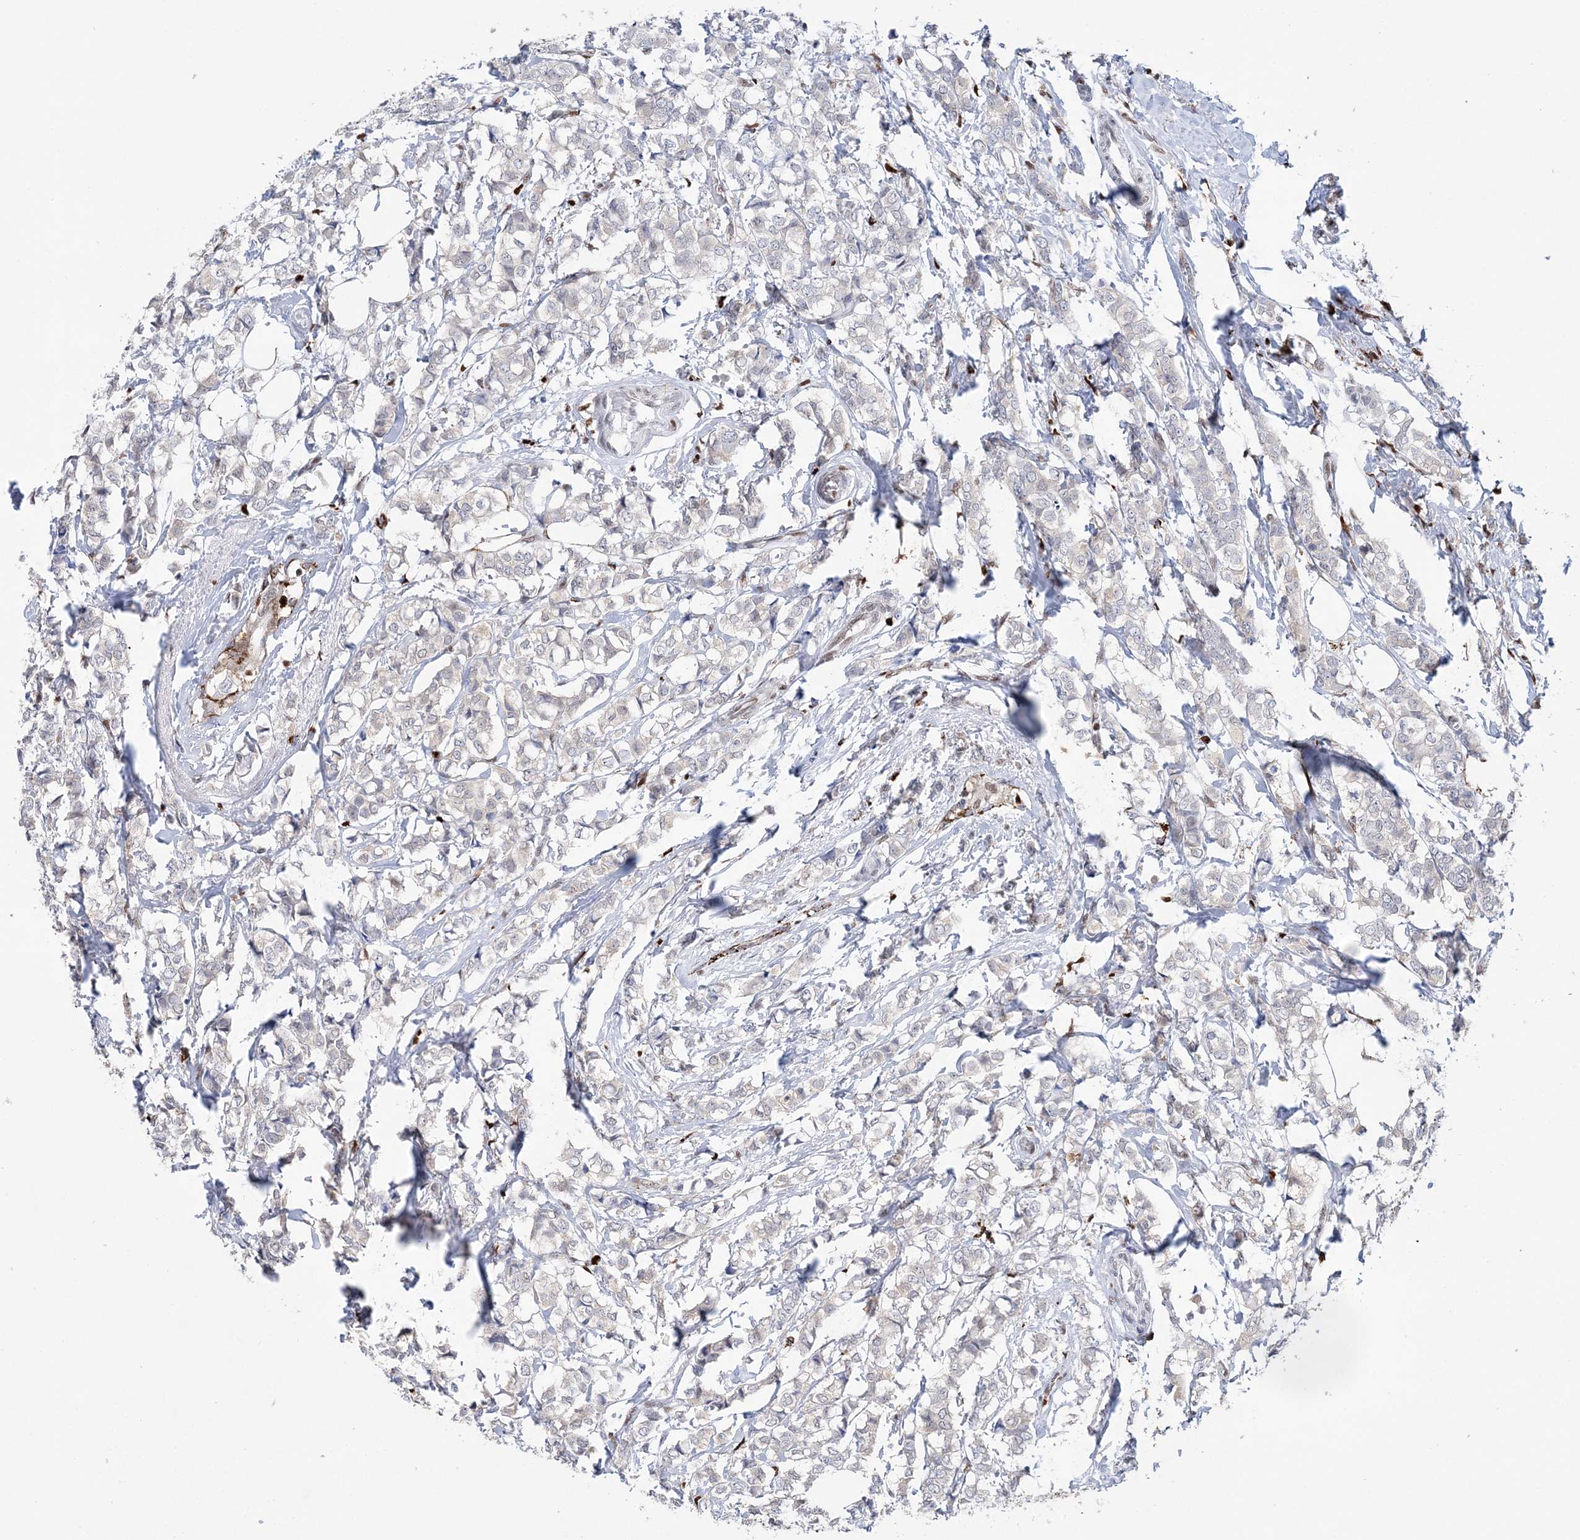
{"staining": {"intensity": "negative", "quantity": "none", "location": "none"}, "tissue": "breast cancer", "cell_type": "Tumor cells", "image_type": "cancer", "snomed": [{"axis": "morphology", "description": "Lobular carcinoma"}, {"axis": "topography", "description": "Breast"}], "caption": "A photomicrograph of breast cancer (lobular carcinoma) stained for a protein demonstrates no brown staining in tumor cells.", "gene": "NIT2", "patient": {"sex": "female", "age": 60}}